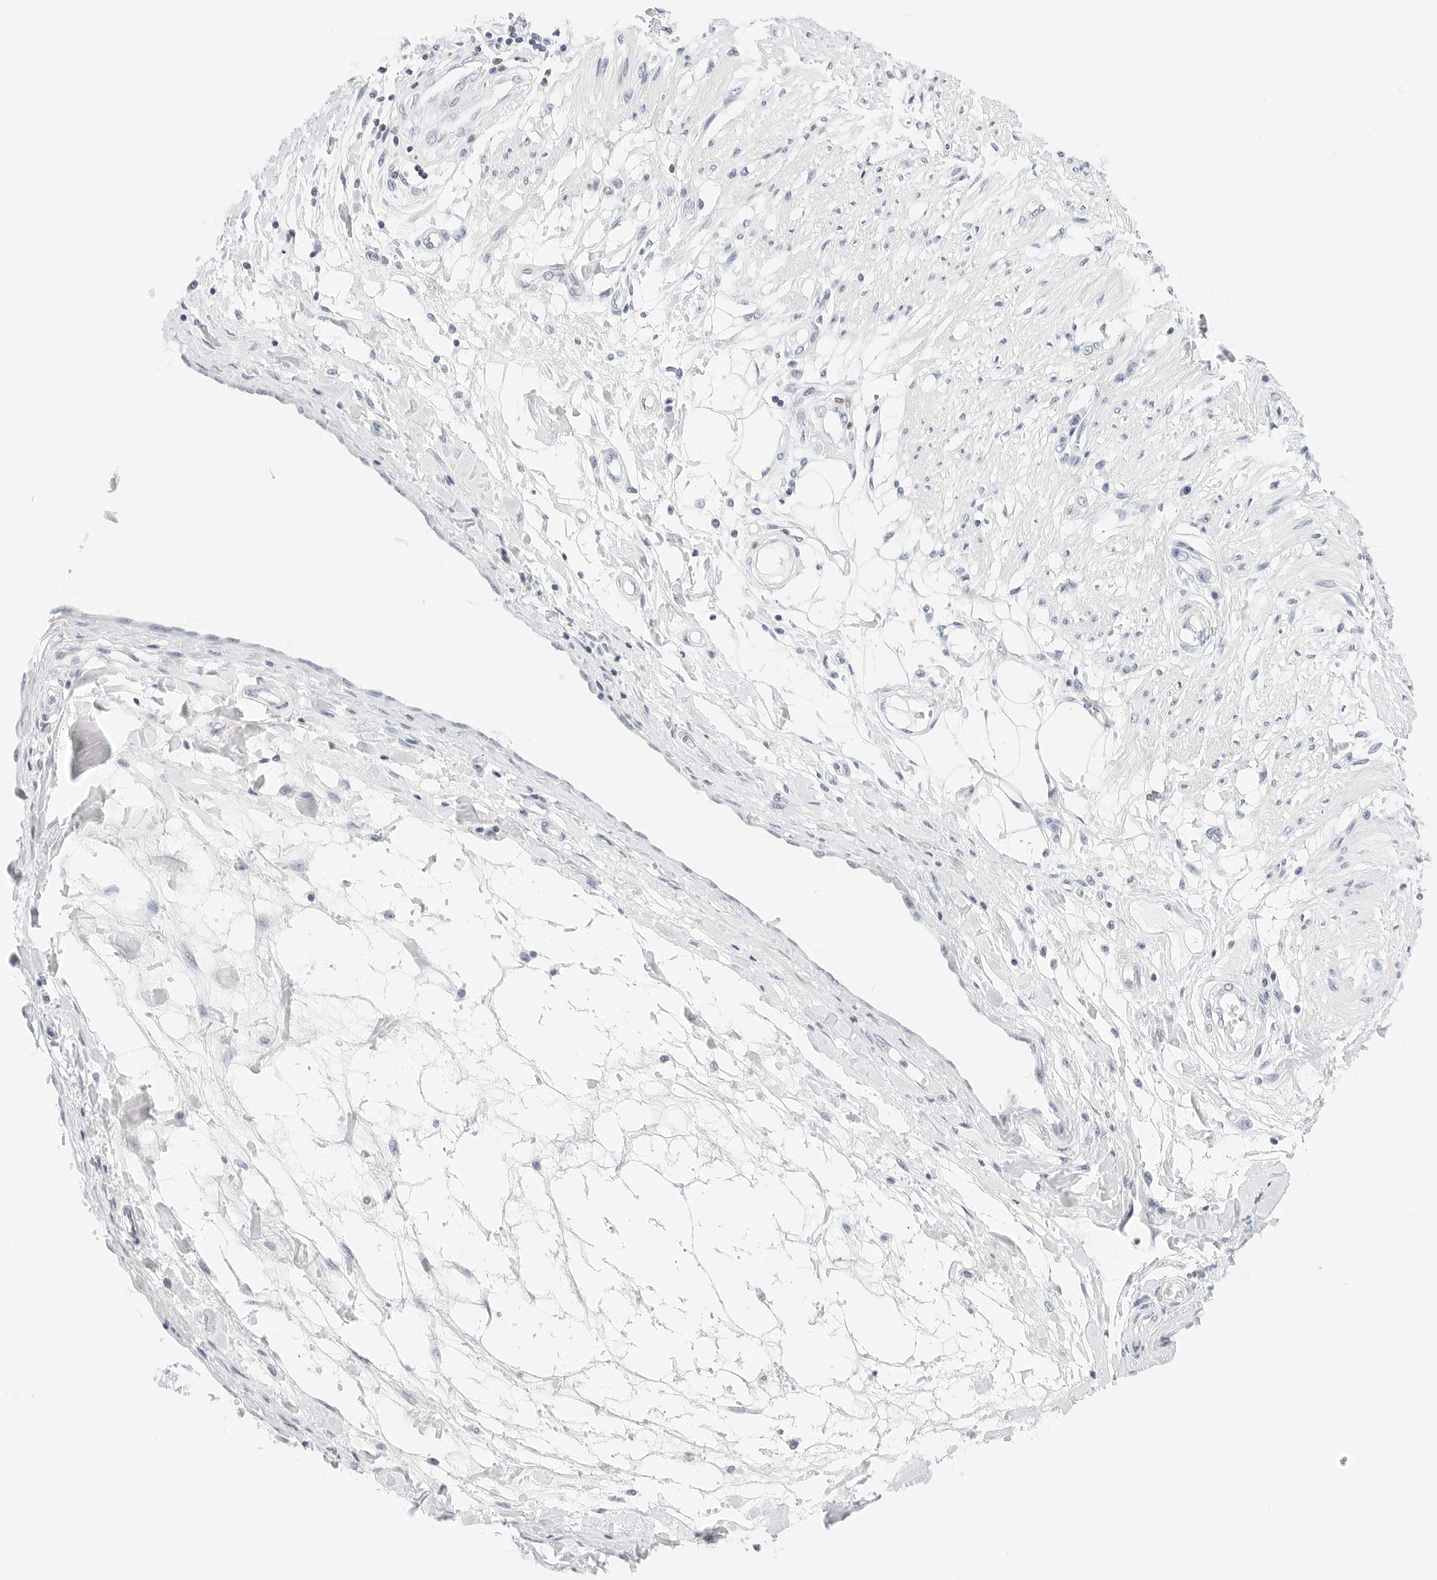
{"staining": {"intensity": "negative", "quantity": "none", "location": "none"}, "tissue": "smooth muscle", "cell_type": "Smooth muscle cells", "image_type": "normal", "snomed": [{"axis": "morphology", "description": "Normal tissue, NOS"}, {"axis": "morphology", "description": "Adenocarcinoma, NOS"}, {"axis": "topography", "description": "Smooth muscle"}, {"axis": "topography", "description": "Colon"}], "caption": "Smooth muscle stained for a protein using immunohistochemistry displays no positivity smooth muscle cells.", "gene": "CD22", "patient": {"sex": "male", "age": 14}}